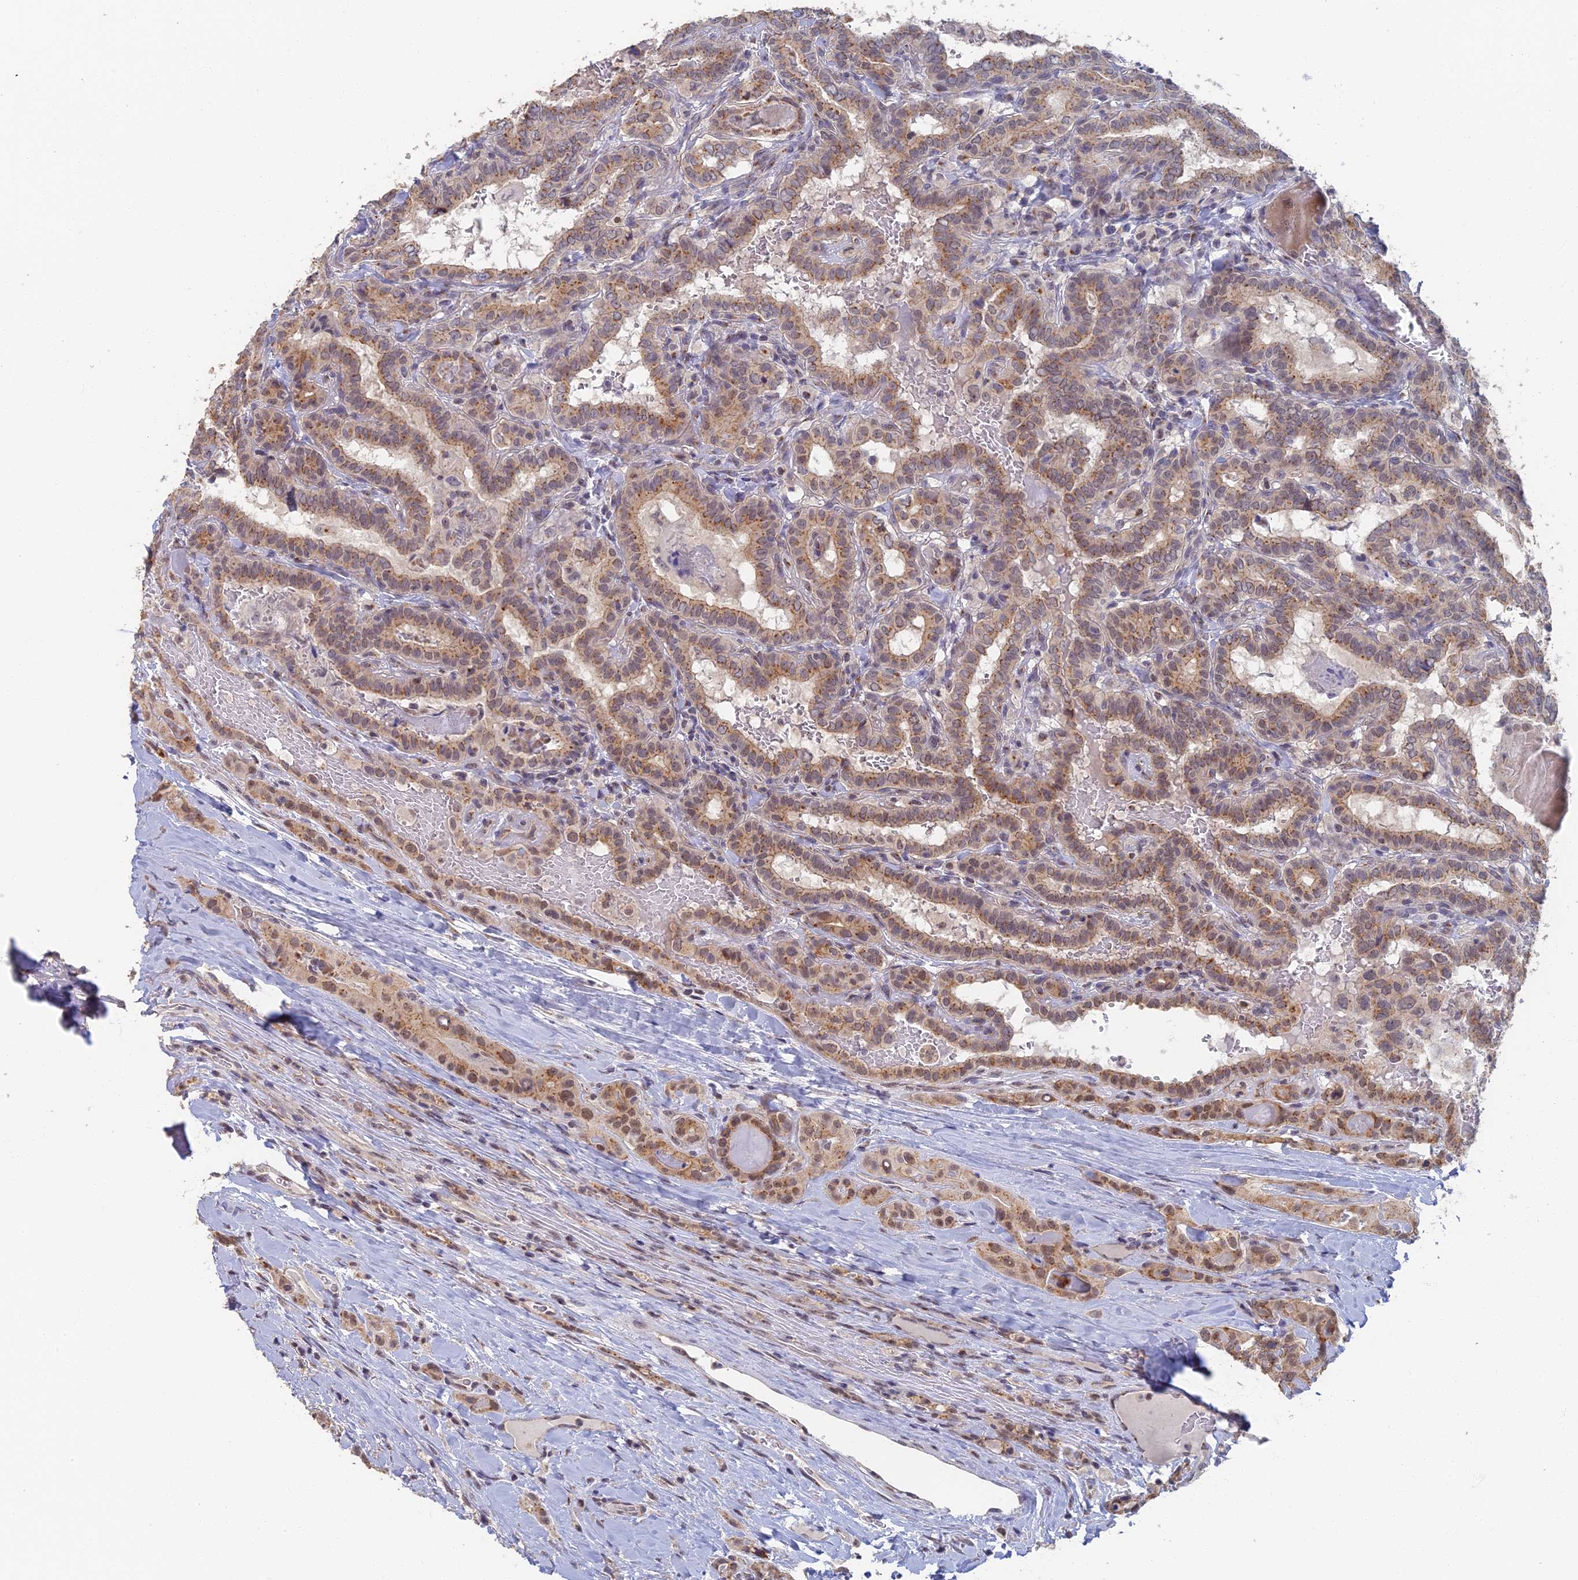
{"staining": {"intensity": "moderate", "quantity": ">75%", "location": "cytoplasmic/membranous"}, "tissue": "thyroid cancer", "cell_type": "Tumor cells", "image_type": "cancer", "snomed": [{"axis": "morphology", "description": "Papillary adenocarcinoma, NOS"}, {"axis": "topography", "description": "Thyroid gland"}], "caption": "Protein staining of papillary adenocarcinoma (thyroid) tissue shows moderate cytoplasmic/membranous positivity in approximately >75% of tumor cells.", "gene": "GPATCH1", "patient": {"sex": "female", "age": 72}}